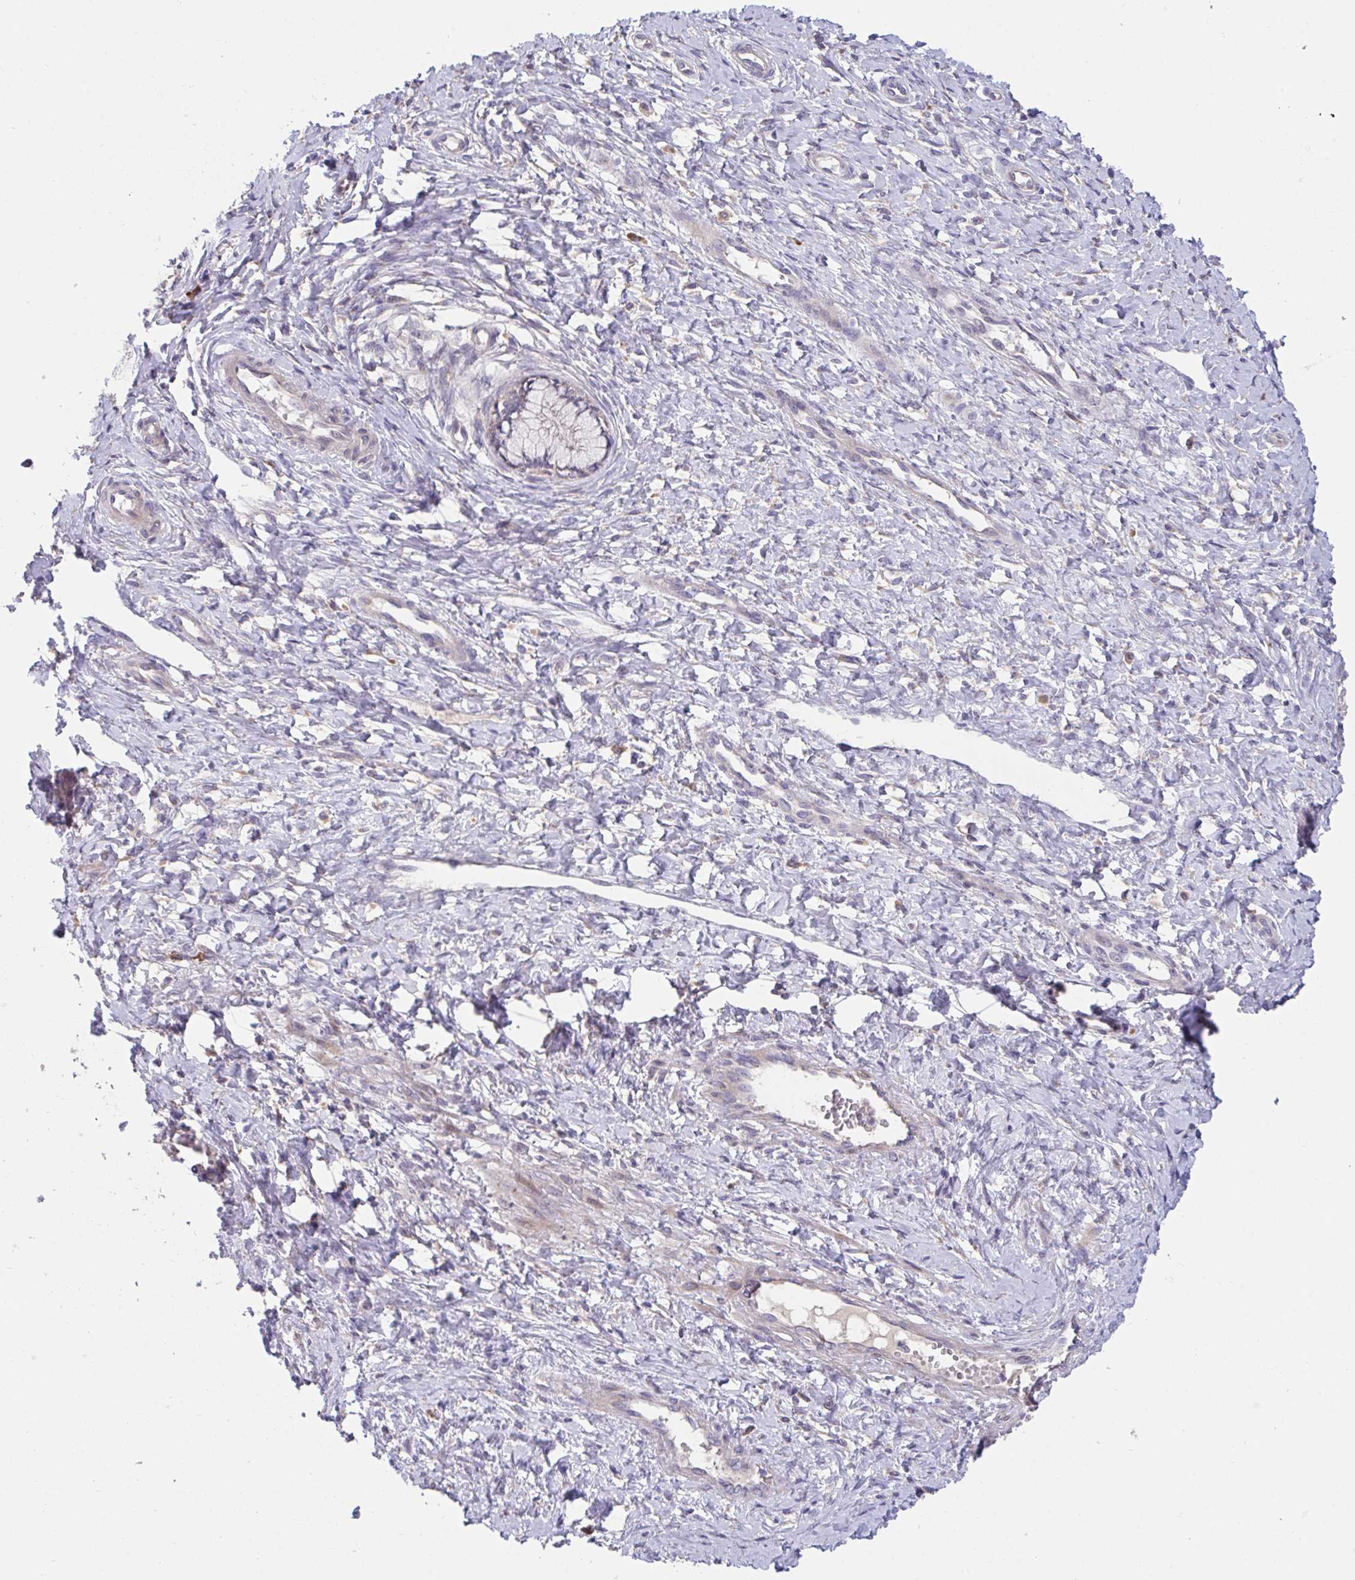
{"staining": {"intensity": "negative", "quantity": "none", "location": "none"}, "tissue": "cervix", "cell_type": "Glandular cells", "image_type": "normal", "snomed": [{"axis": "morphology", "description": "Normal tissue, NOS"}, {"axis": "topography", "description": "Cervix"}], "caption": "DAB immunohistochemical staining of normal human cervix exhibits no significant positivity in glandular cells.", "gene": "SUSD4", "patient": {"sex": "female", "age": 37}}